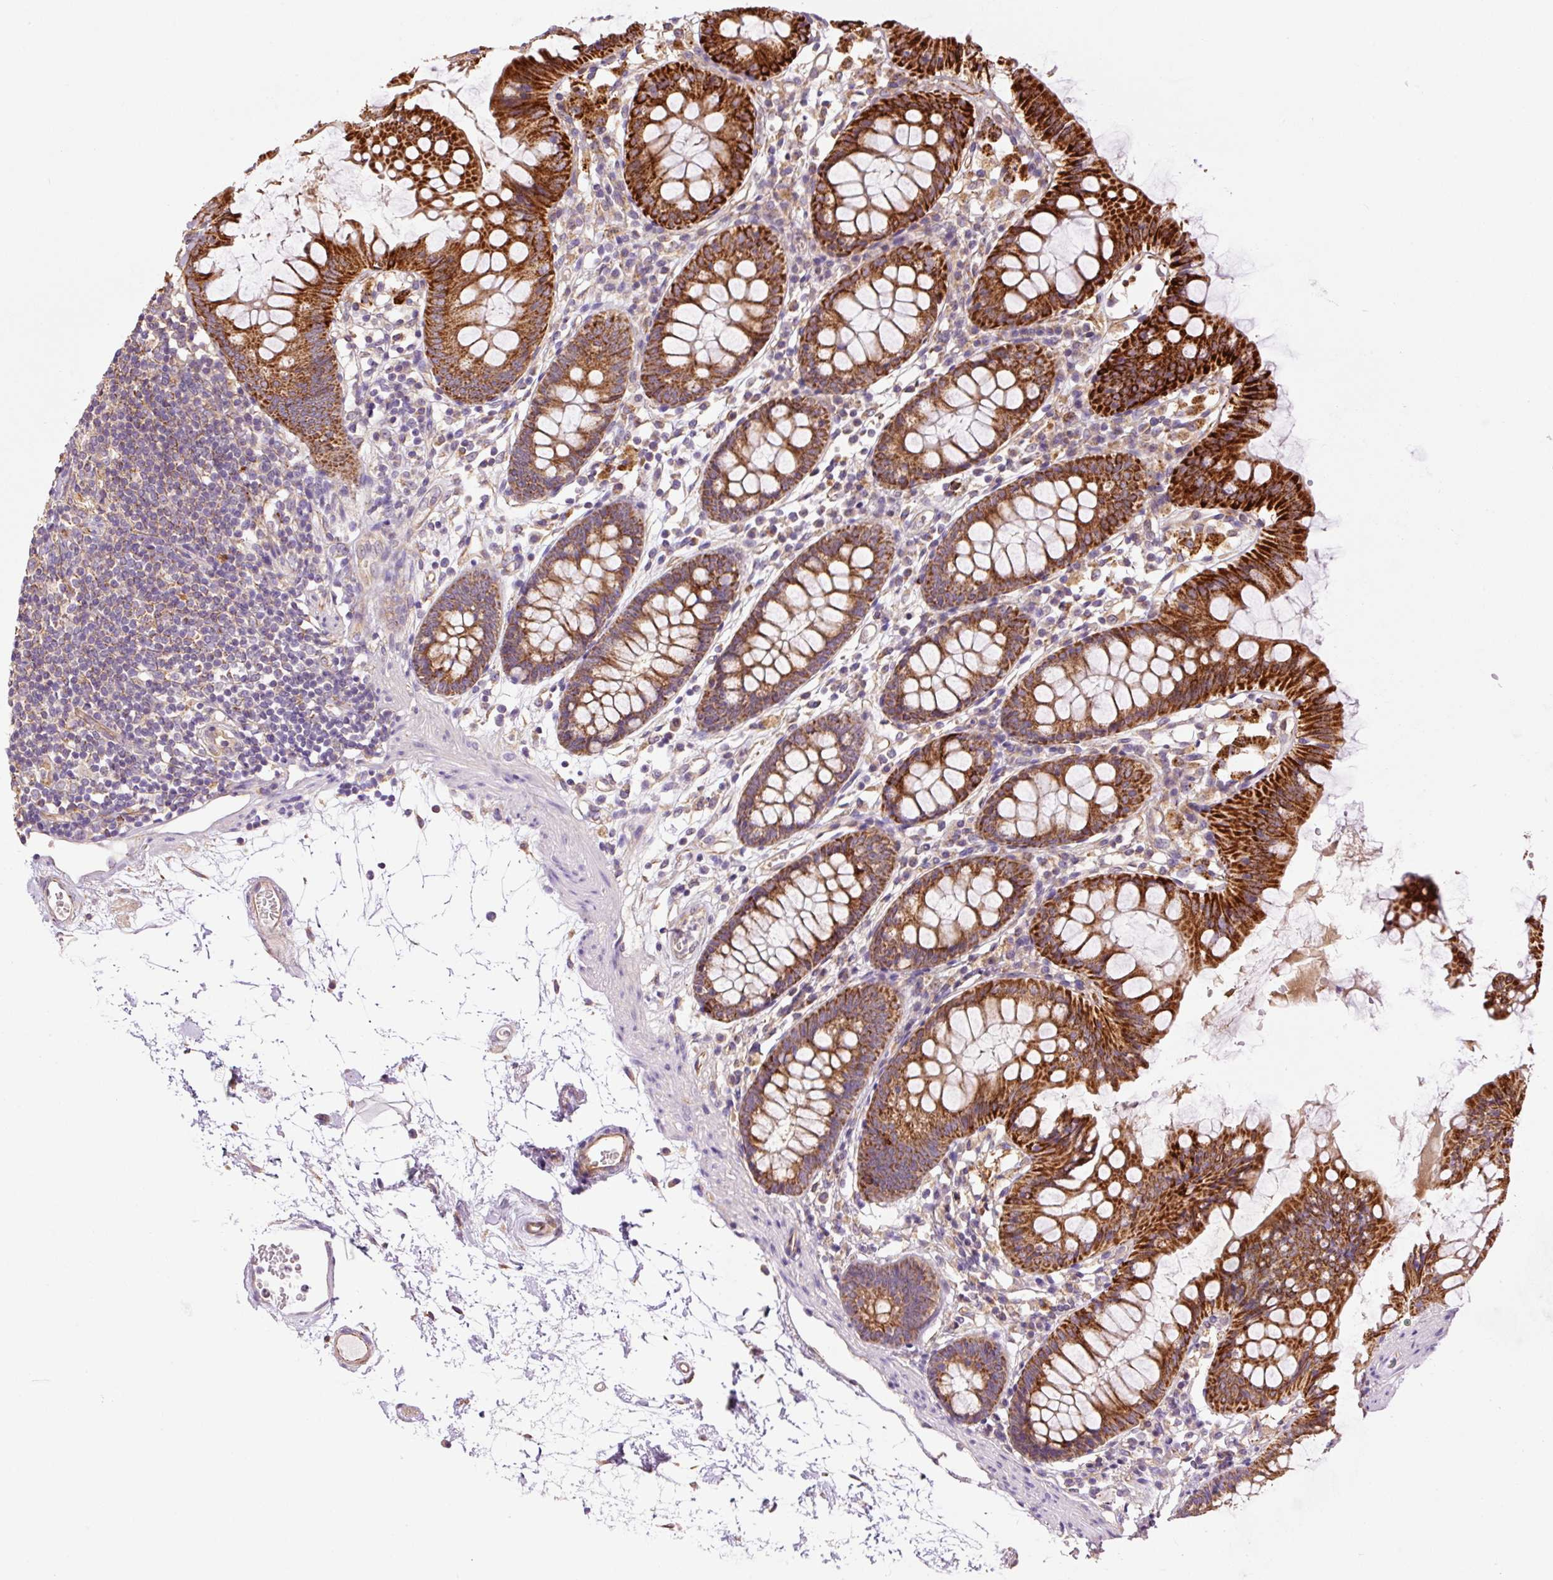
{"staining": {"intensity": "moderate", "quantity": "25%-75%", "location": "cytoplasmic/membranous"}, "tissue": "colon", "cell_type": "Endothelial cells", "image_type": "normal", "snomed": [{"axis": "morphology", "description": "Normal tissue, NOS"}, {"axis": "topography", "description": "Colon"}], "caption": "Protein staining shows moderate cytoplasmic/membranous positivity in about 25%-75% of endothelial cells in normal colon. (DAB IHC with brightfield microscopy, high magnification).", "gene": "PCK2", "patient": {"sex": "female", "age": 84}}